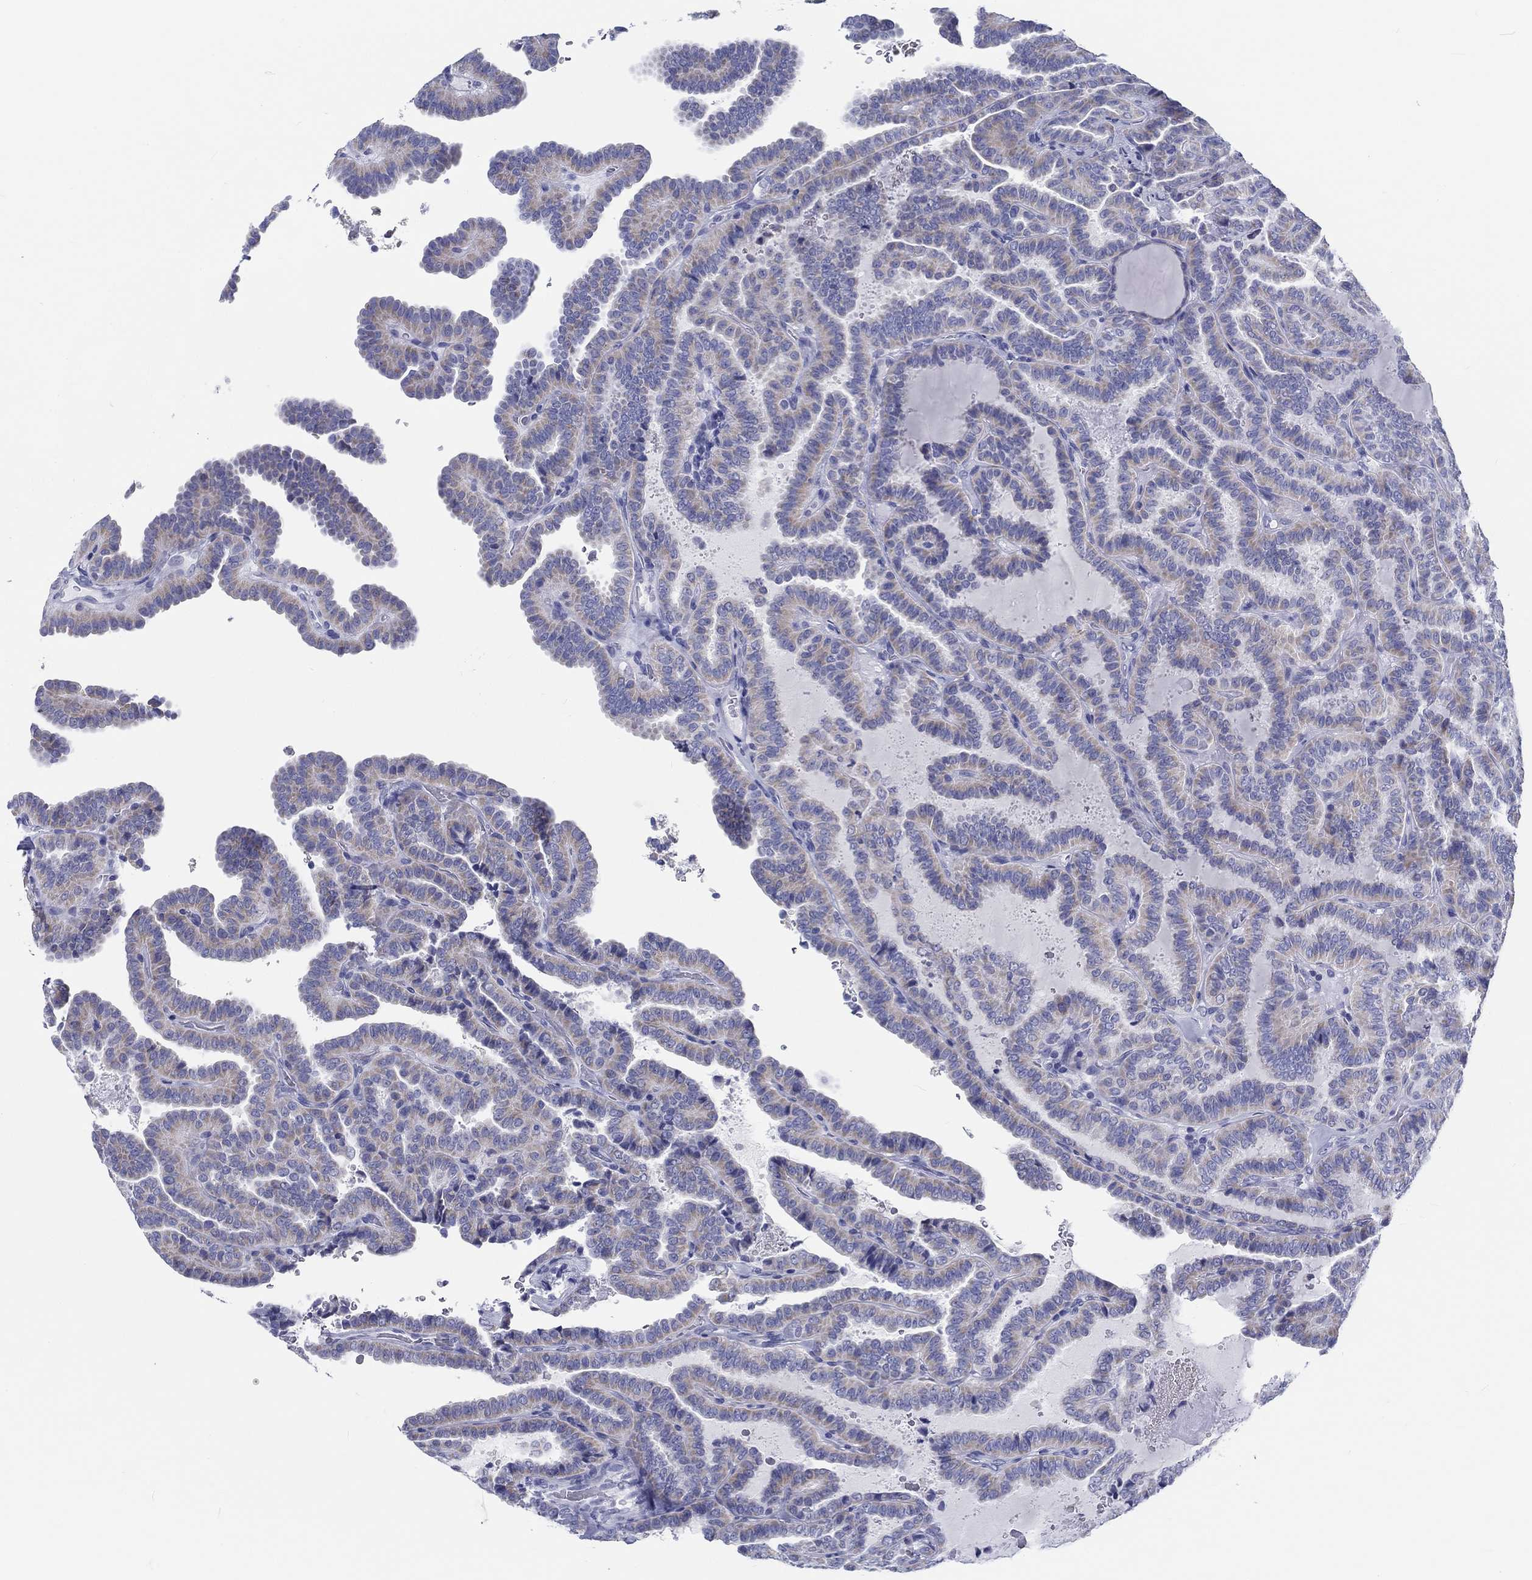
{"staining": {"intensity": "weak", "quantity": "25%-75%", "location": "cytoplasmic/membranous"}, "tissue": "thyroid cancer", "cell_type": "Tumor cells", "image_type": "cancer", "snomed": [{"axis": "morphology", "description": "Papillary adenocarcinoma, NOS"}, {"axis": "topography", "description": "Thyroid gland"}], "caption": "The histopathology image reveals staining of thyroid papillary adenocarcinoma, revealing weak cytoplasmic/membranous protein staining (brown color) within tumor cells. The protein of interest is shown in brown color, while the nuclei are stained blue.", "gene": "H1-1", "patient": {"sex": "female", "age": 39}}